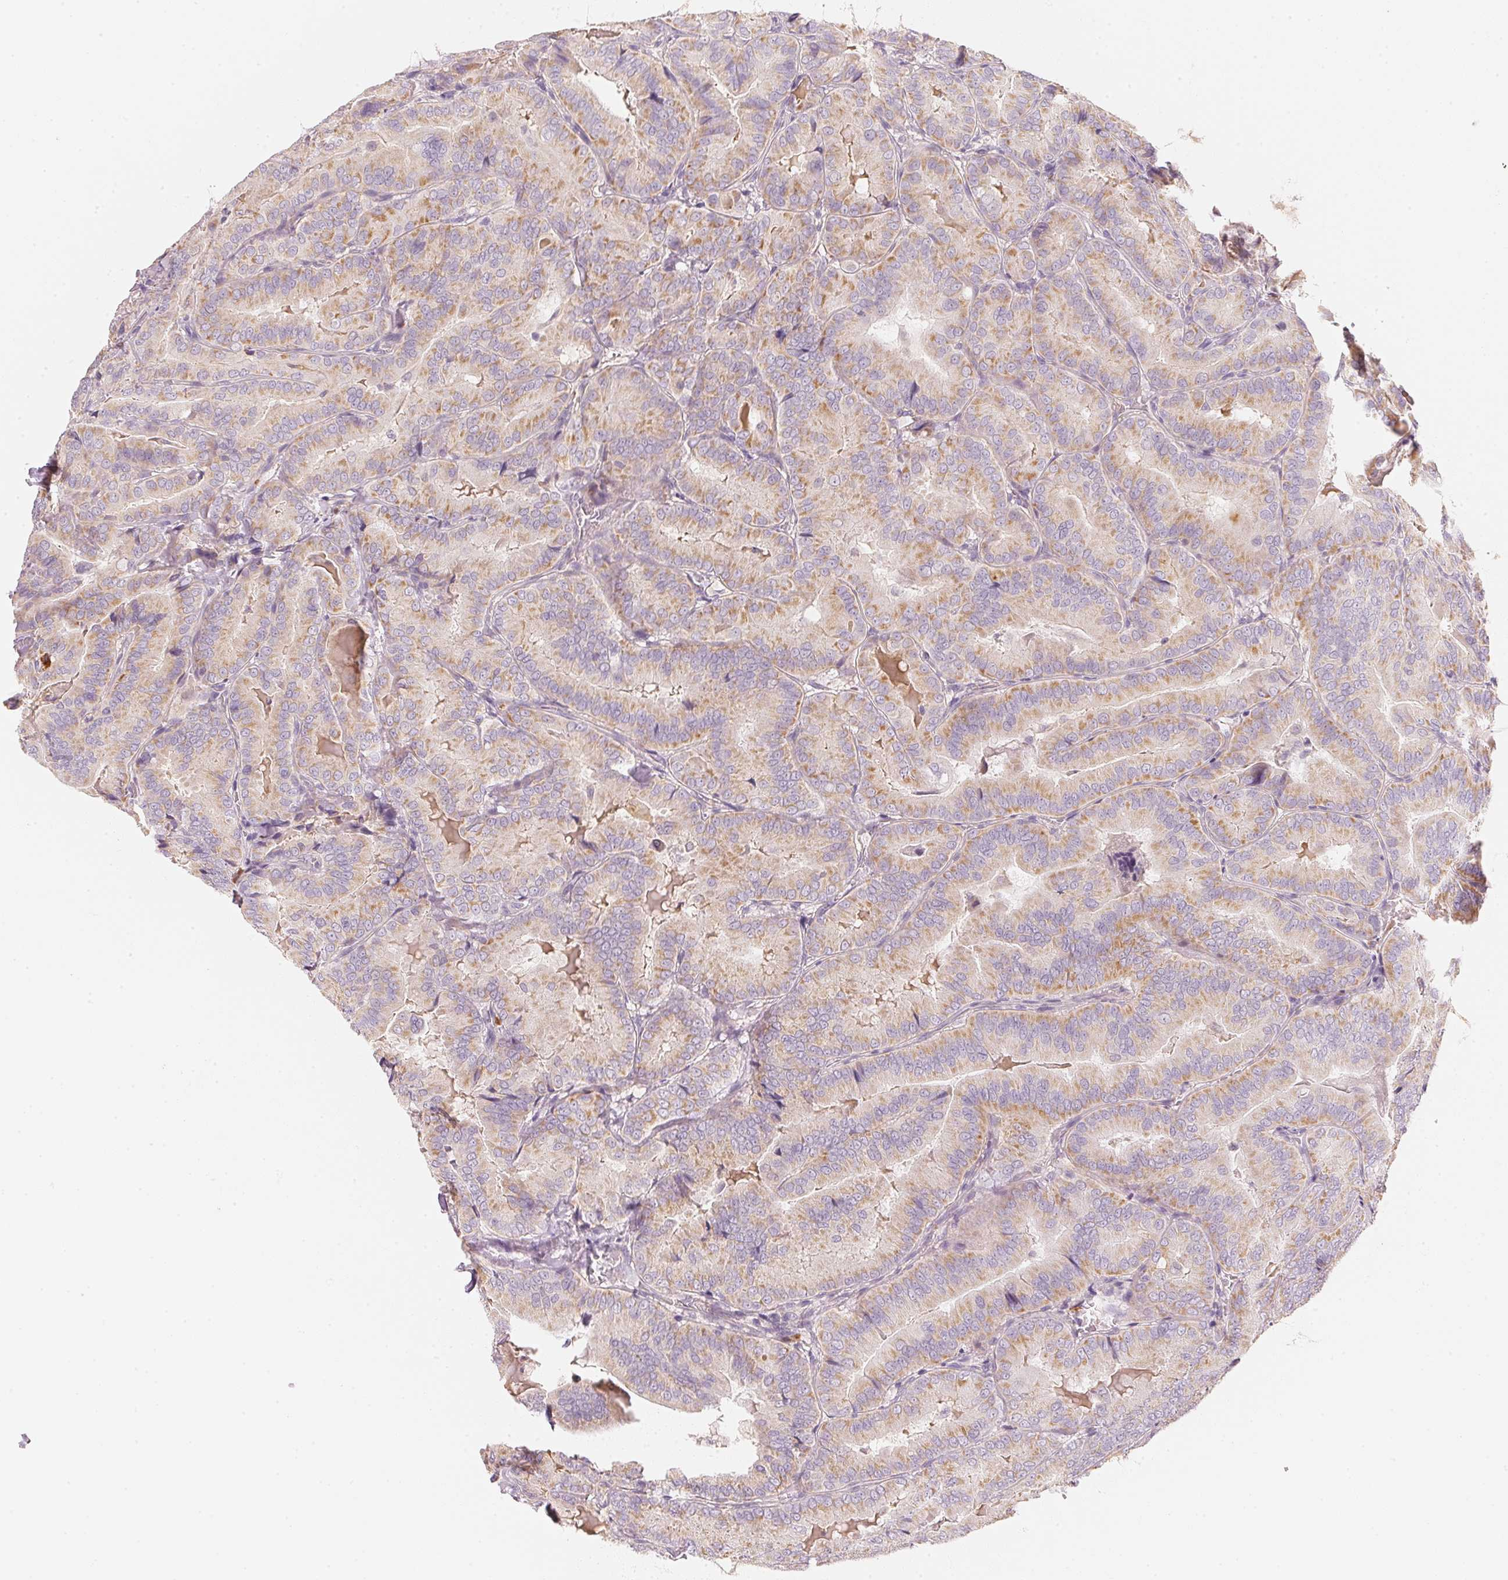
{"staining": {"intensity": "moderate", "quantity": ">75%", "location": "cytoplasmic/membranous"}, "tissue": "thyroid cancer", "cell_type": "Tumor cells", "image_type": "cancer", "snomed": [{"axis": "morphology", "description": "Papillary adenocarcinoma, NOS"}, {"axis": "topography", "description": "Thyroid gland"}], "caption": "Tumor cells display medium levels of moderate cytoplasmic/membranous positivity in approximately >75% of cells in human thyroid cancer (papillary adenocarcinoma). The staining was performed using DAB (3,3'-diaminobenzidine), with brown indicating positive protein expression. Nuclei are stained blue with hematoxylin.", "gene": "RMDN2", "patient": {"sex": "male", "age": 61}}